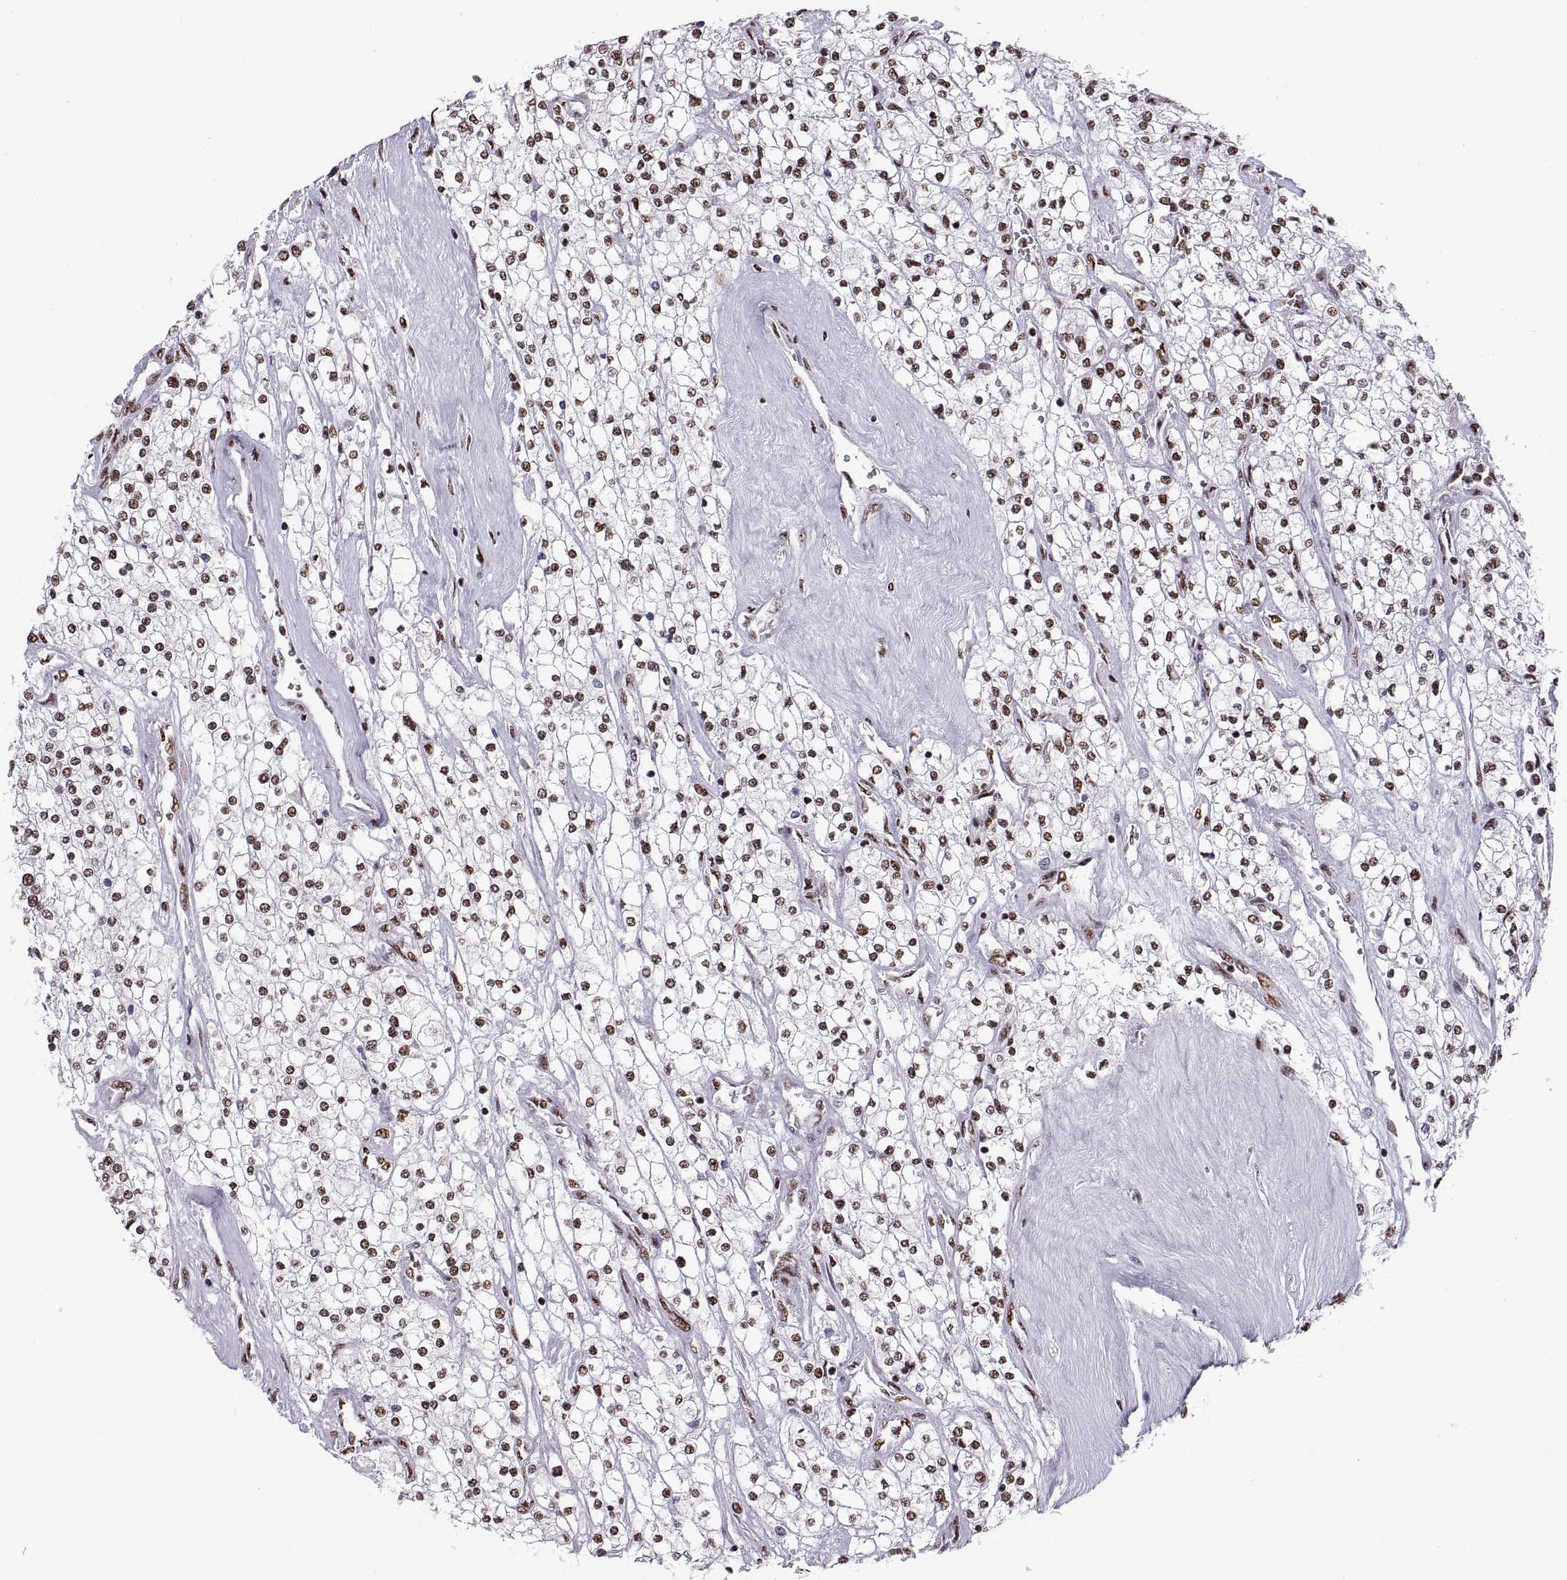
{"staining": {"intensity": "weak", "quantity": "25%-75%", "location": "nuclear"}, "tissue": "renal cancer", "cell_type": "Tumor cells", "image_type": "cancer", "snomed": [{"axis": "morphology", "description": "Adenocarcinoma, NOS"}, {"axis": "topography", "description": "Kidney"}], "caption": "High-magnification brightfield microscopy of renal cancer (adenocarcinoma) stained with DAB (3,3'-diaminobenzidine) (brown) and counterstained with hematoxylin (blue). tumor cells exhibit weak nuclear positivity is appreciated in approximately25%-75% of cells.", "gene": "SNAI1", "patient": {"sex": "male", "age": 80}}